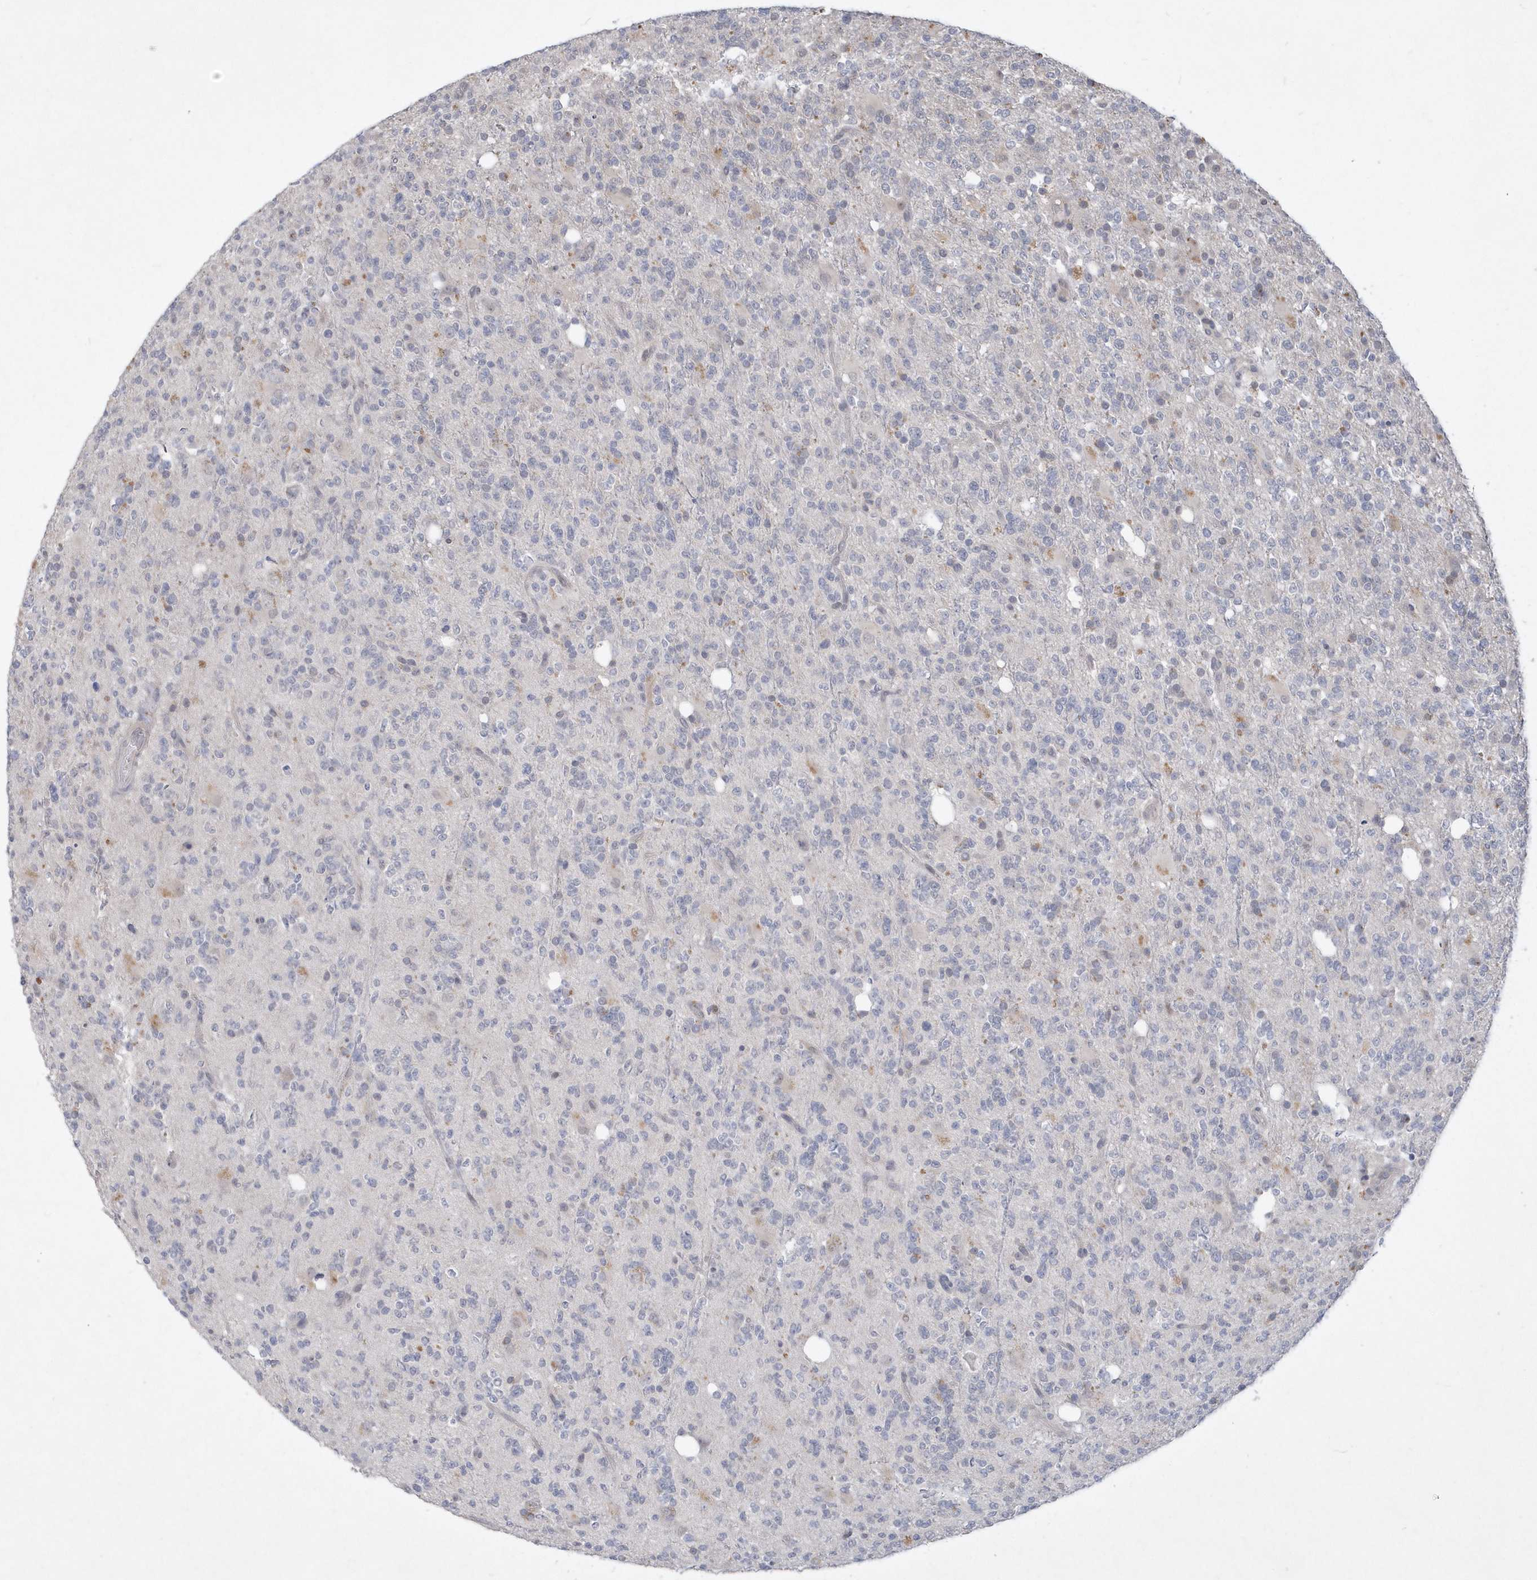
{"staining": {"intensity": "negative", "quantity": "none", "location": "none"}, "tissue": "glioma", "cell_type": "Tumor cells", "image_type": "cancer", "snomed": [{"axis": "morphology", "description": "Glioma, malignant, High grade"}, {"axis": "topography", "description": "Brain"}], "caption": "The histopathology image shows no significant staining in tumor cells of high-grade glioma (malignant).", "gene": "TSPEAR", "patient": {"sex": "female", "age": 62}}